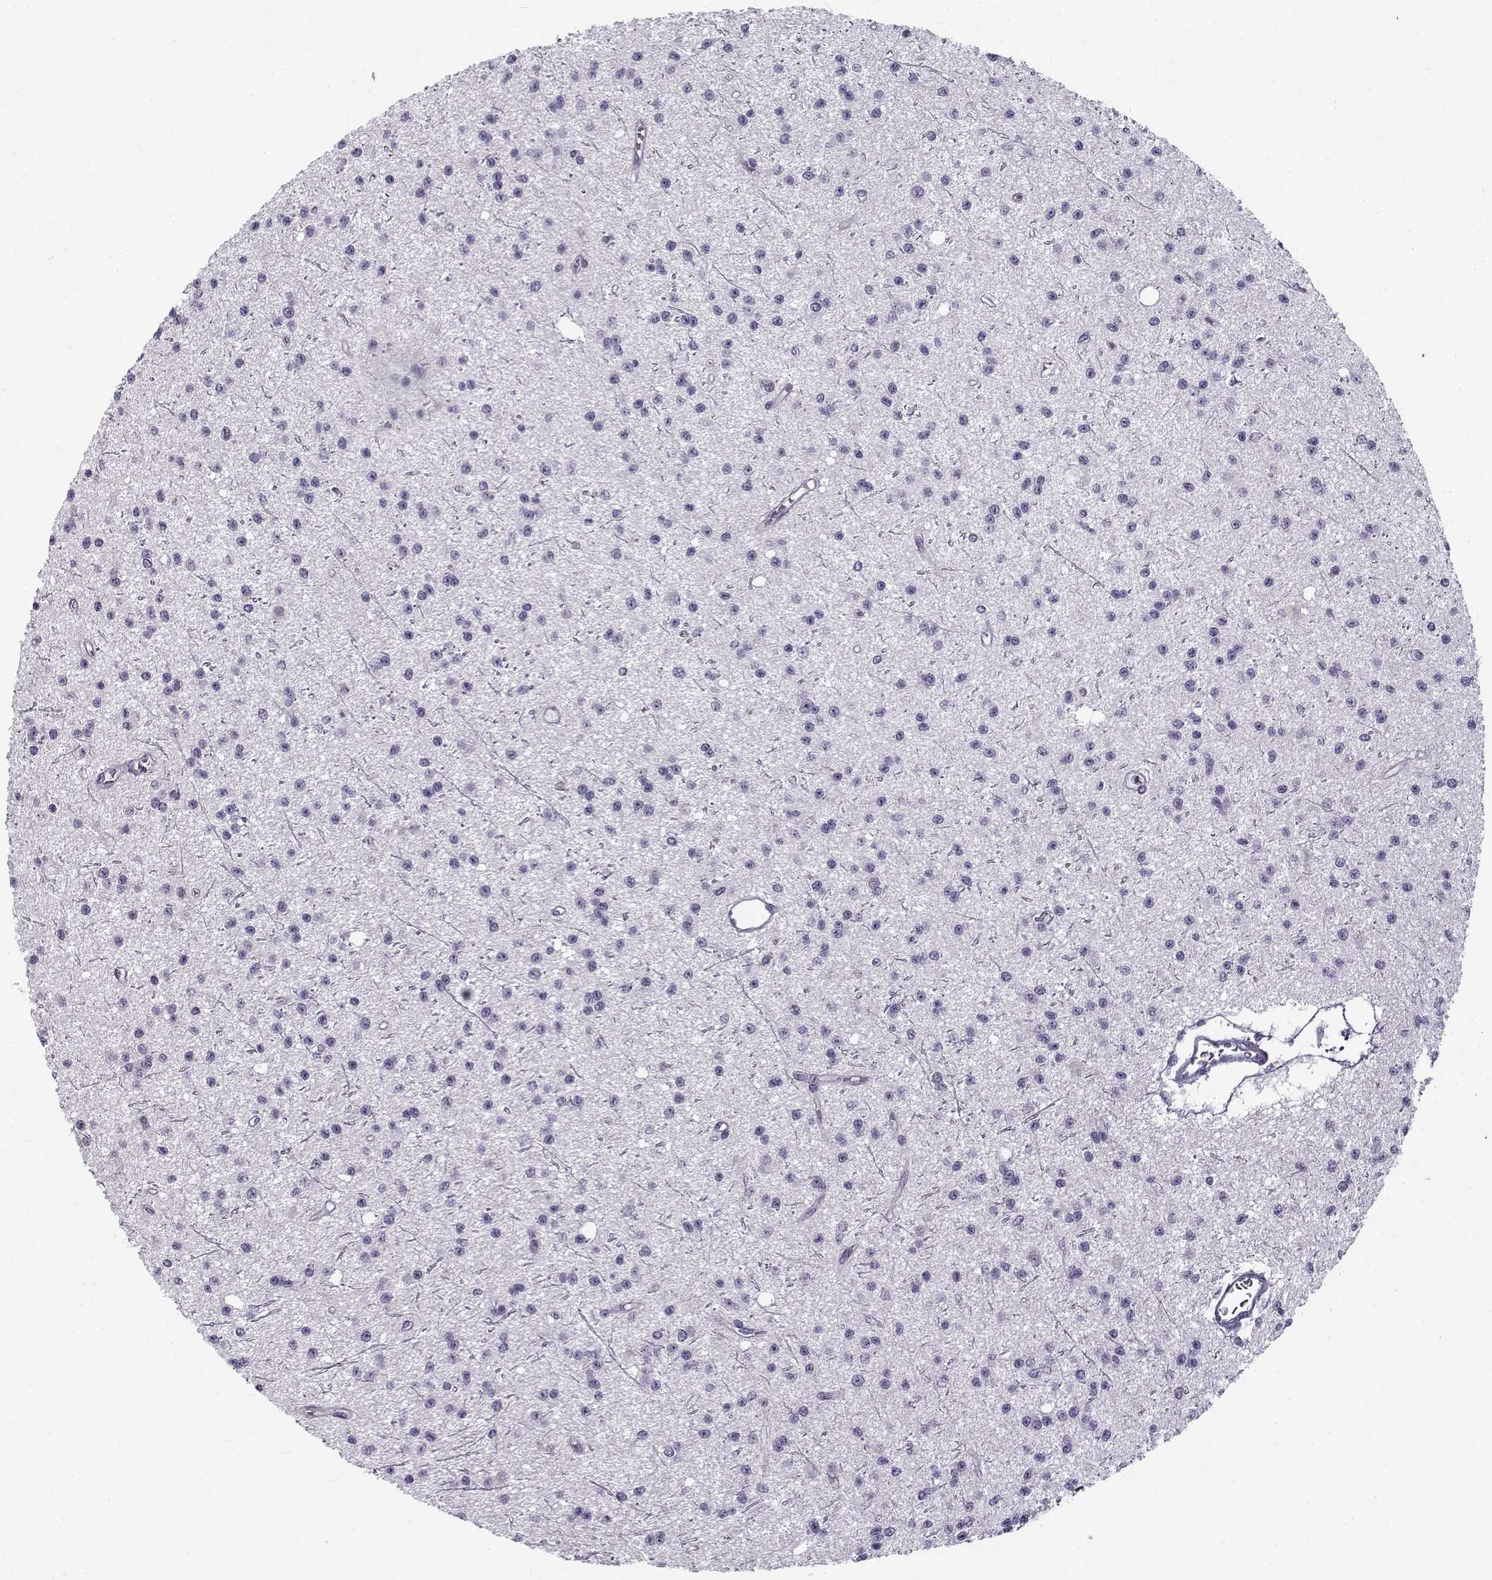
{"staining": {"intensity": "negative", "quantity": "none", "location": "none"}, "tissue": "glioma", "cell_type": "Tumor cells", "image_type": "cancer", "snomed": [{"axis": "morphology", "description": "Glioma, malignant, Low grade"}, {"axis": "topography", "description": "Brain"}], "caption": "The micrograph shows no staining of tumor cells in low-grade glioma (malignant).", "gene": "TEX55", "patient": {"sex": "male", "age": 27}}